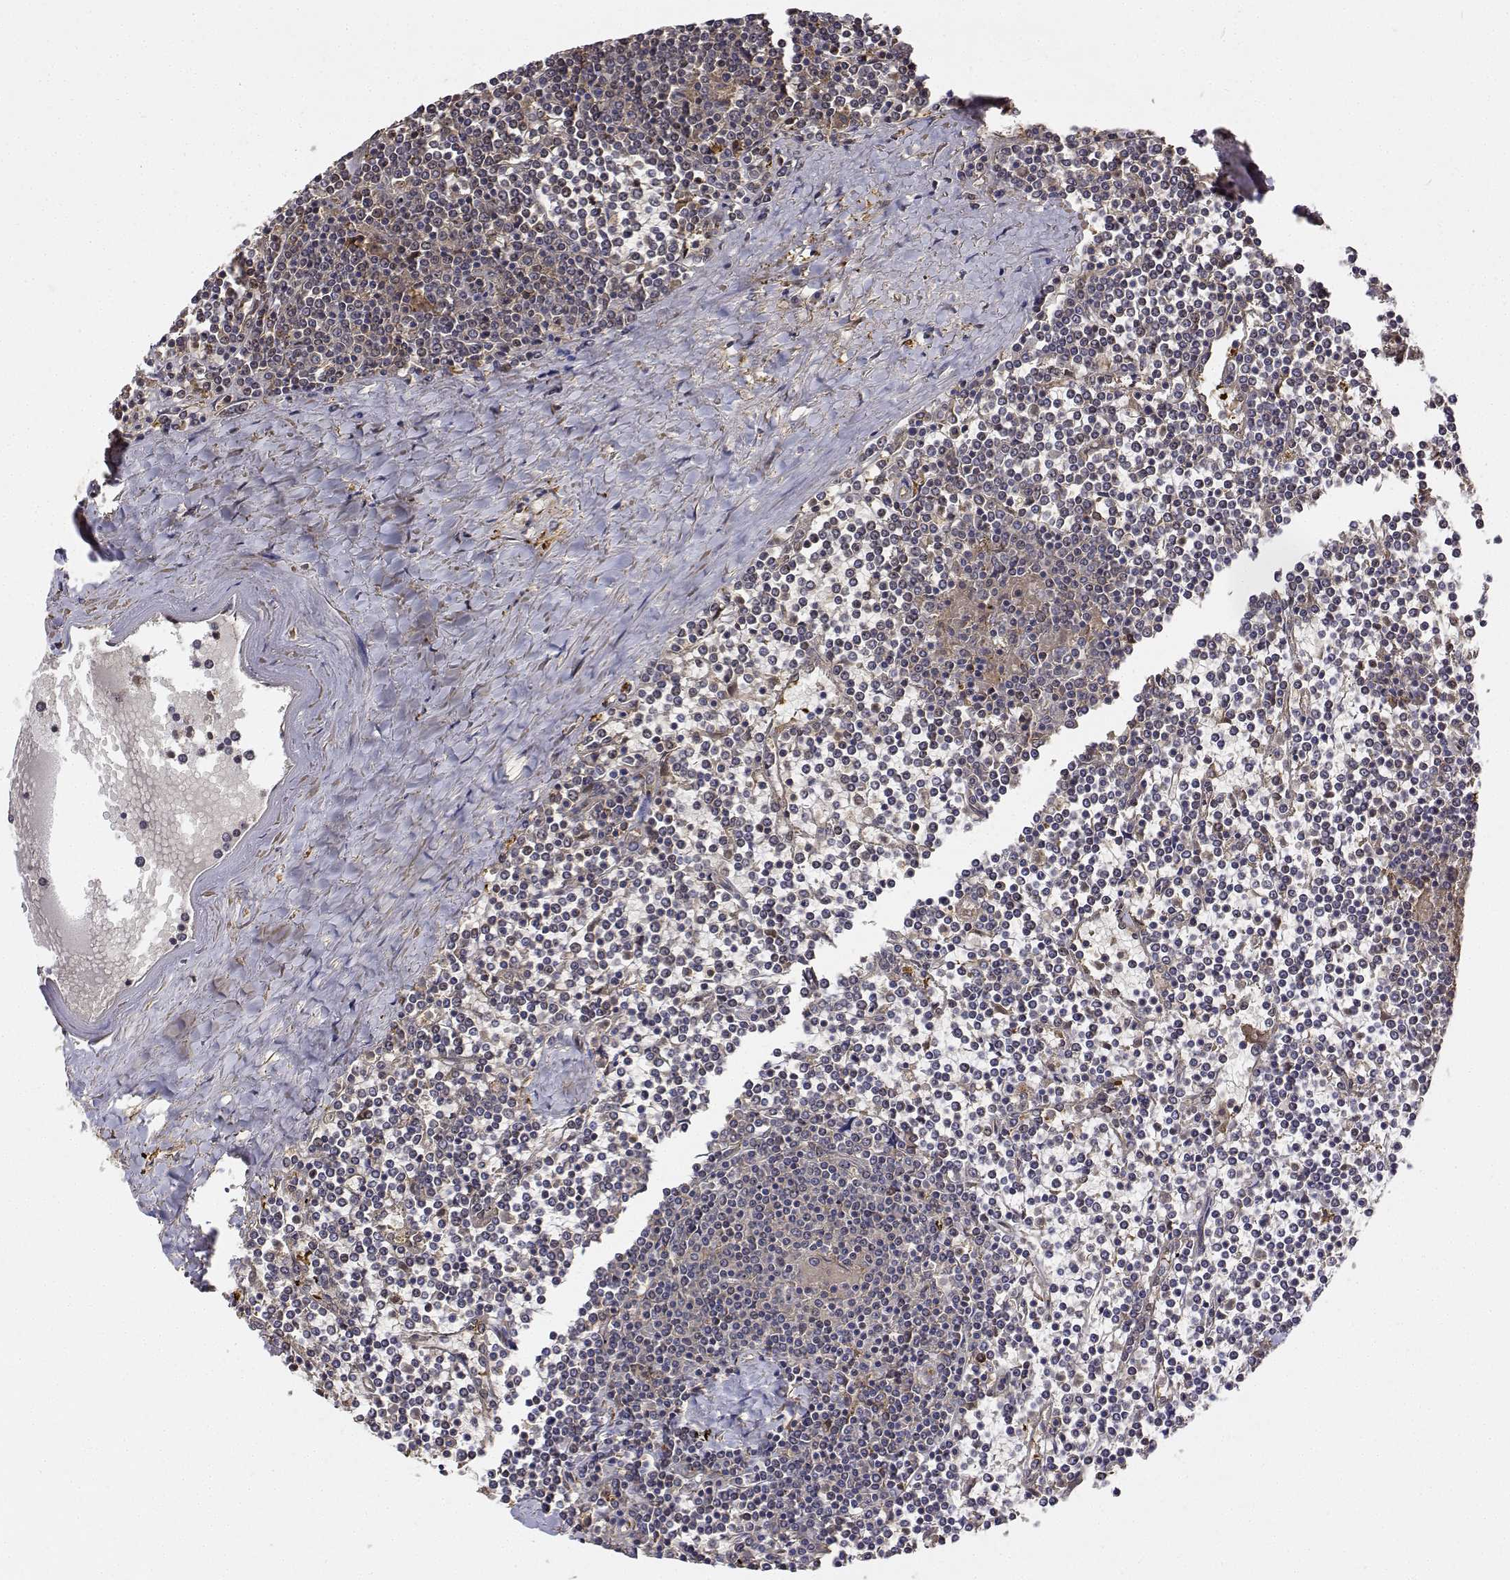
{"staining": {"intensity": "negative", "quantity": "none", "location": "none"}, "tissue": "lymphoma", "cell_type": "Tumor cells", "image_type": "cancer", "snomed": [{"axis": "morphology", "description": "Malignant lymphoma, non-Hodgkin's type, Low grade"}, {"axis": "topography", "description": "Spleen"}], "caption": "Immunohistochemical staining of lymphoma demonstrates no significant positivity in tumor cells. (IHC, brightfield microscopy, high magnification).", "gene": "PCID2", "patient": {"sex": "female", "age": 19}}